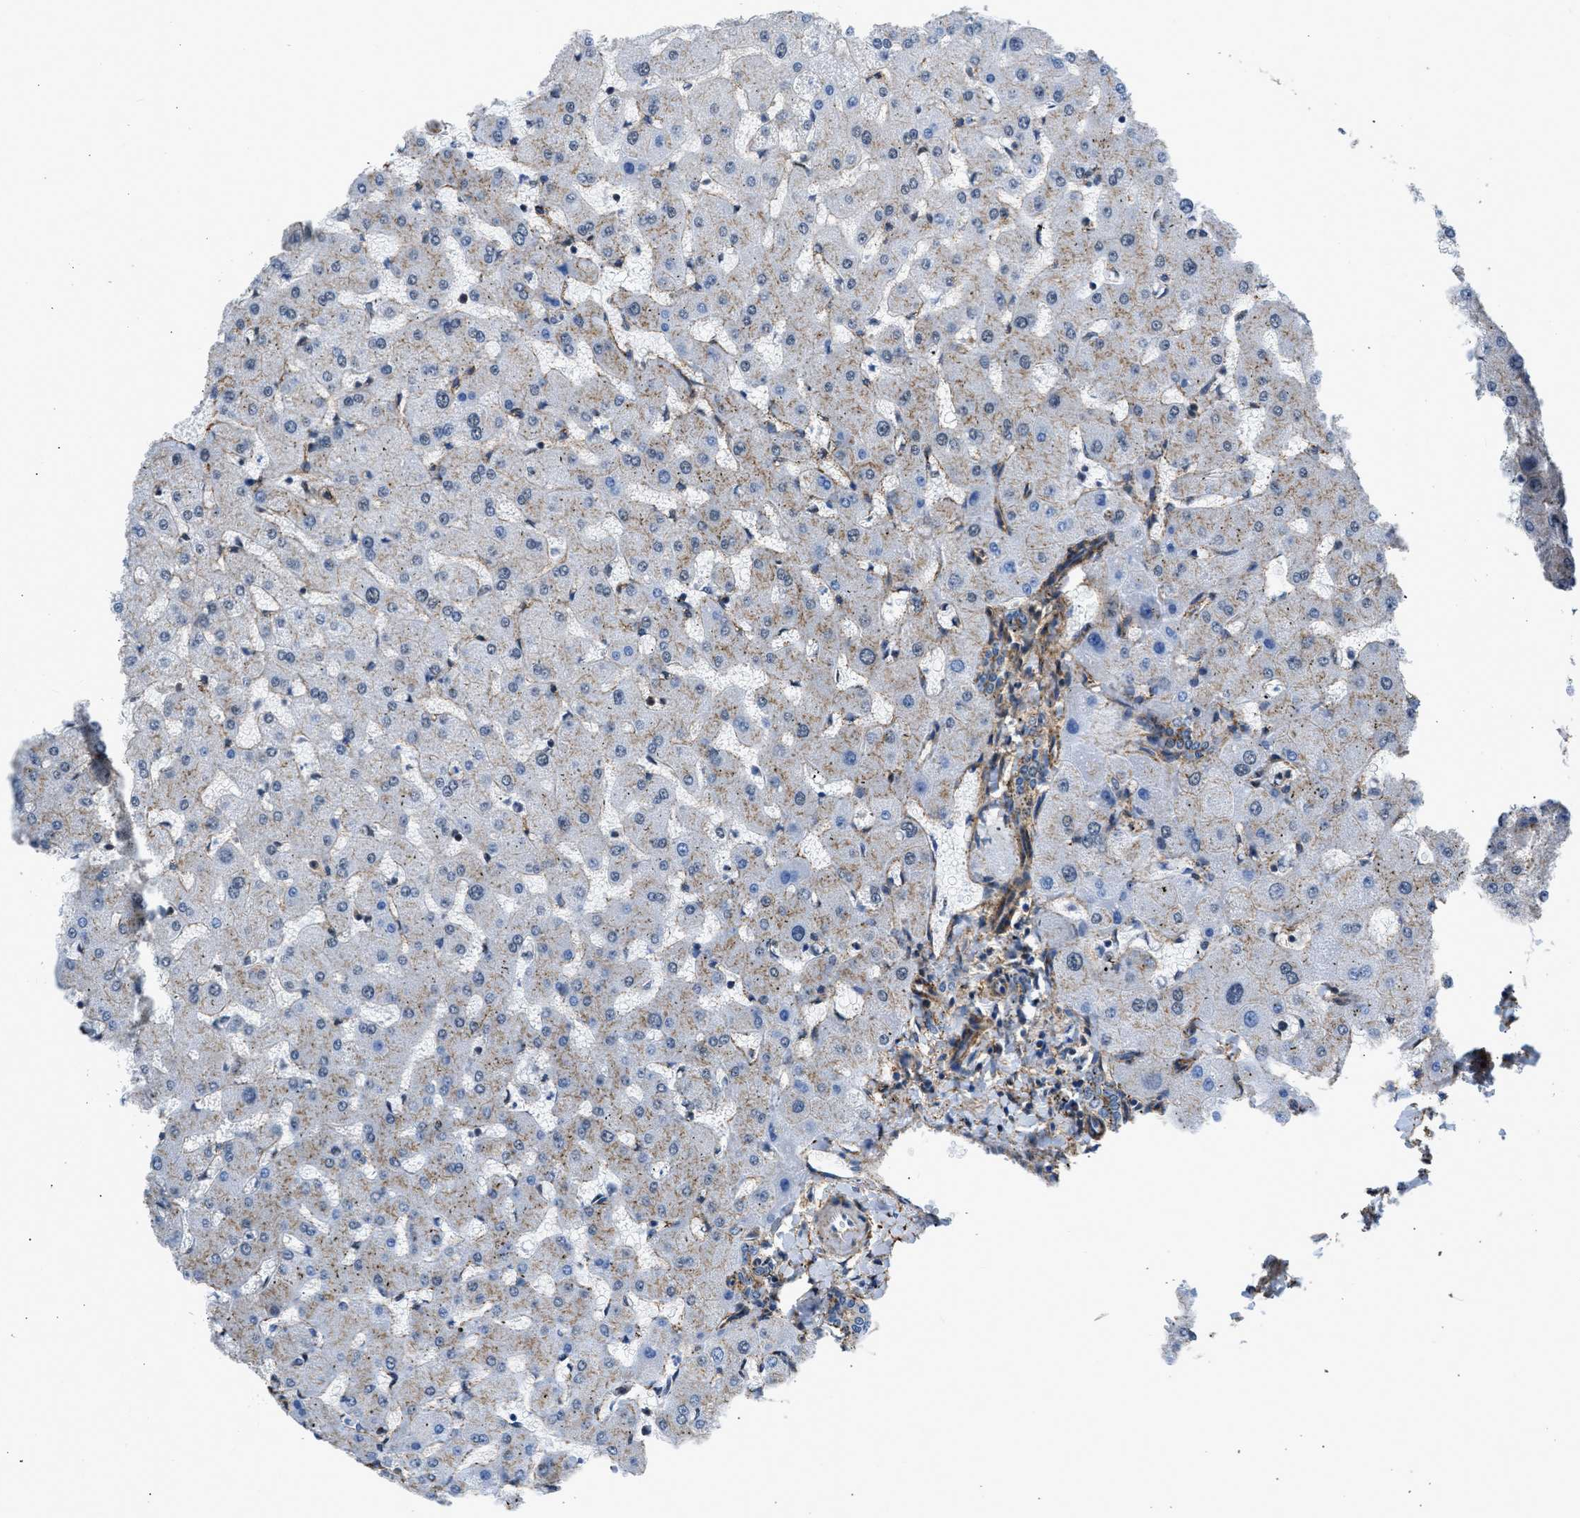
{"staining": {"intensity": "weak", "quantity": "<25%", "location": "cytoplasmic/membranous"}, "tissue": "liver", "cell_type": "Cholangiocytes", "image_type": "normal", "snomed": [{"axis": "morphology", "description": "Normal tissue, NOS"}, {"axis": "topography", "description": "Liver"}], "caption": "Immunohistochemistry (IHC) micrograph of unremarkable liver: human liver stained with DAB reveals no significant protein staining in cholangiocytes. Brightfield microscopy of immunohistochemistry (IHC) stained with DAB (3,3'-diaminobenzidine) (brown) and hematoxylin (blue), captured at high magnification.", "gene": "SEPTIN2", "patient": {"sex": "female", "age": 63}}